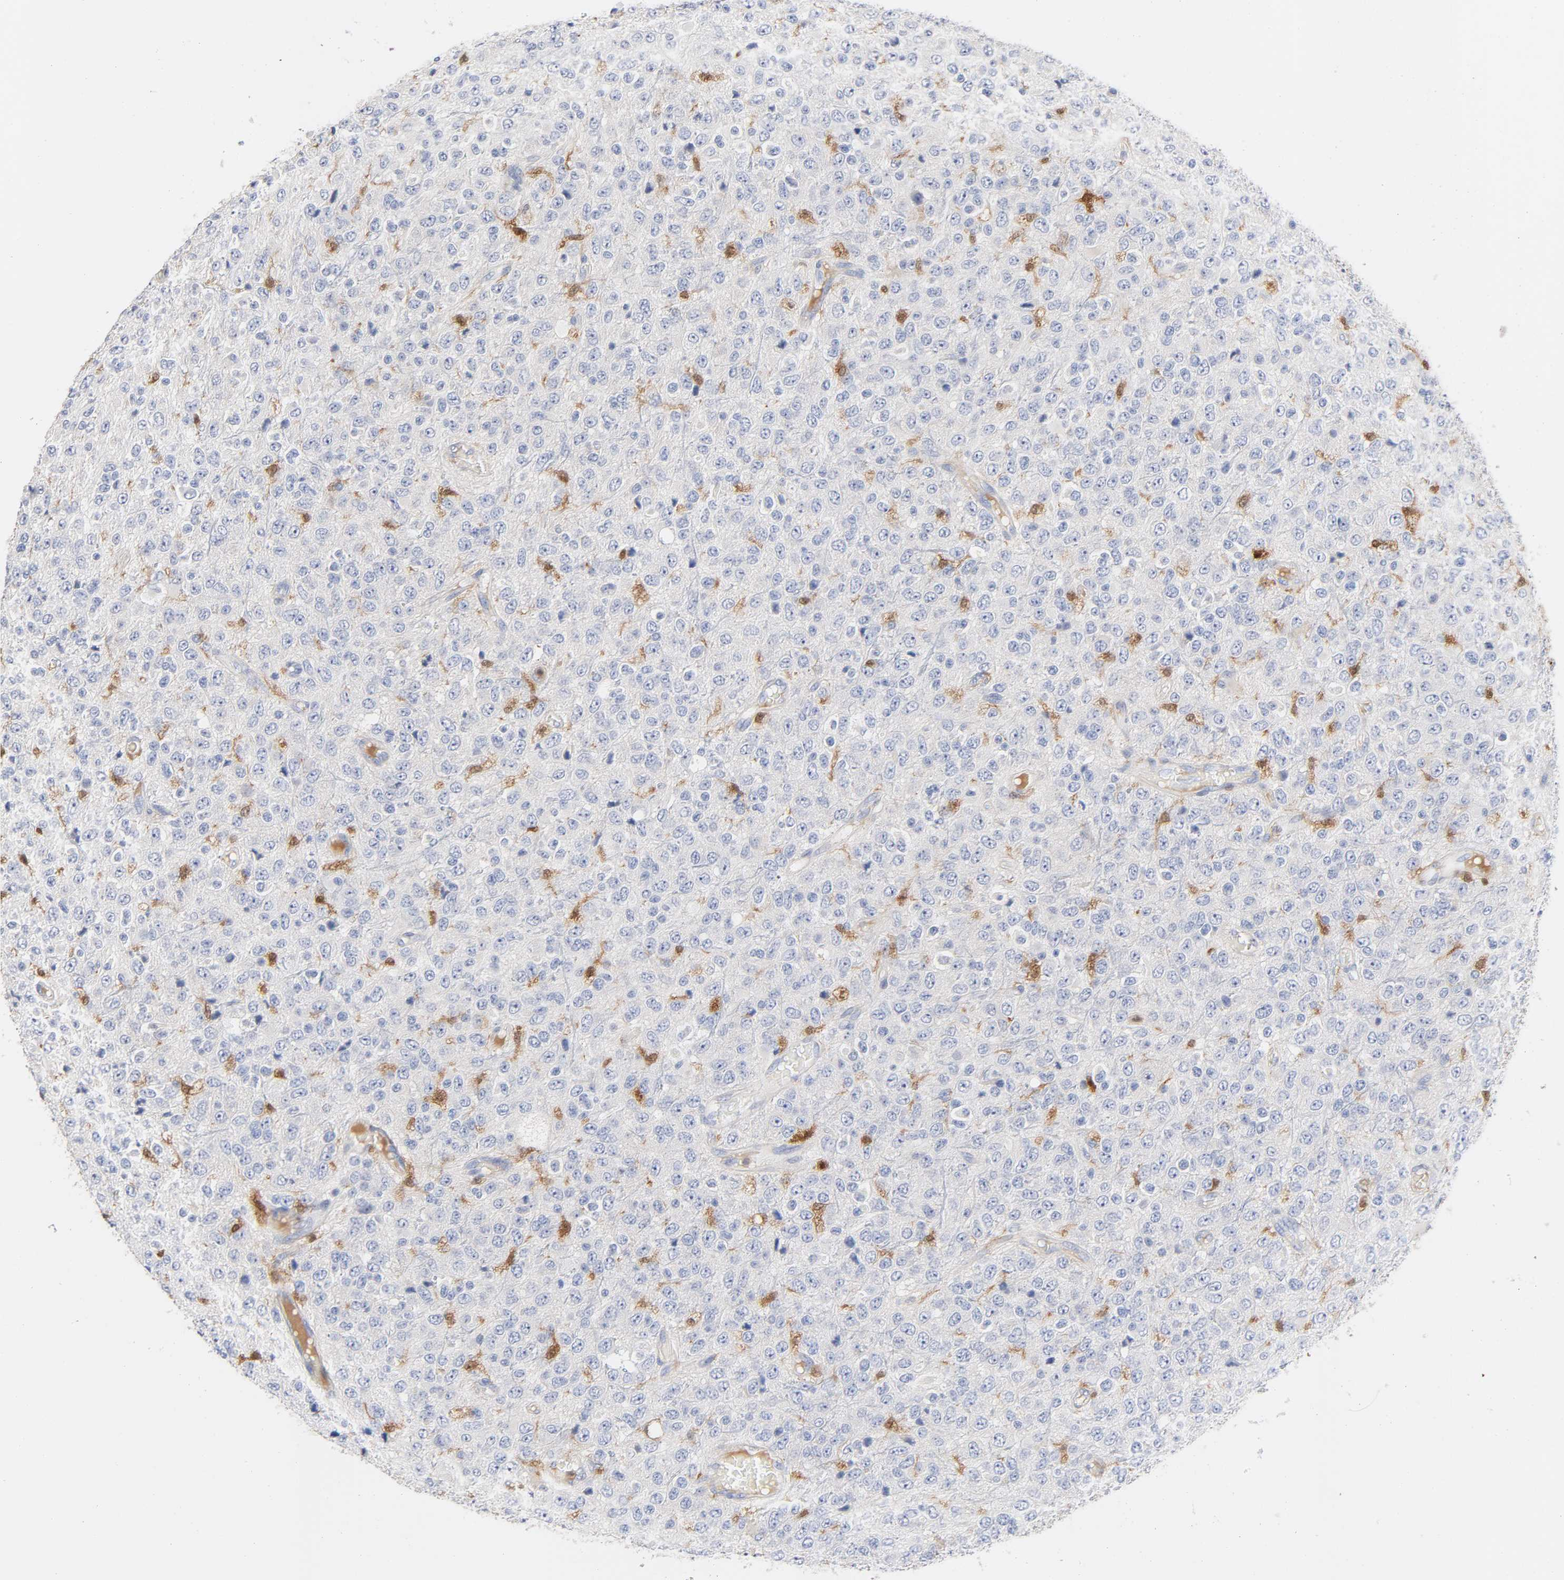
{"staining": {"intensity": "moderate", "quantity": "<25%", "location": "cytoplasmic/membranous,nuclear"}, "tissue": "glioma", "cell_type": "Tumor cells", "image_type": "cancer", "snomed": [{"axis": "morphology", "description": "Glioma, malignant, High grade"}, {"axis": "topography", "description": "pancreas cauda"}], "caption": "IHC (DAB) staining of glioma demonstrates moderate cytoplasmic/membranous and nuclear protein expression in about <25% of tumor cells.", "gene": "IL18", "patient": {"sex": "male", "age": 60}}